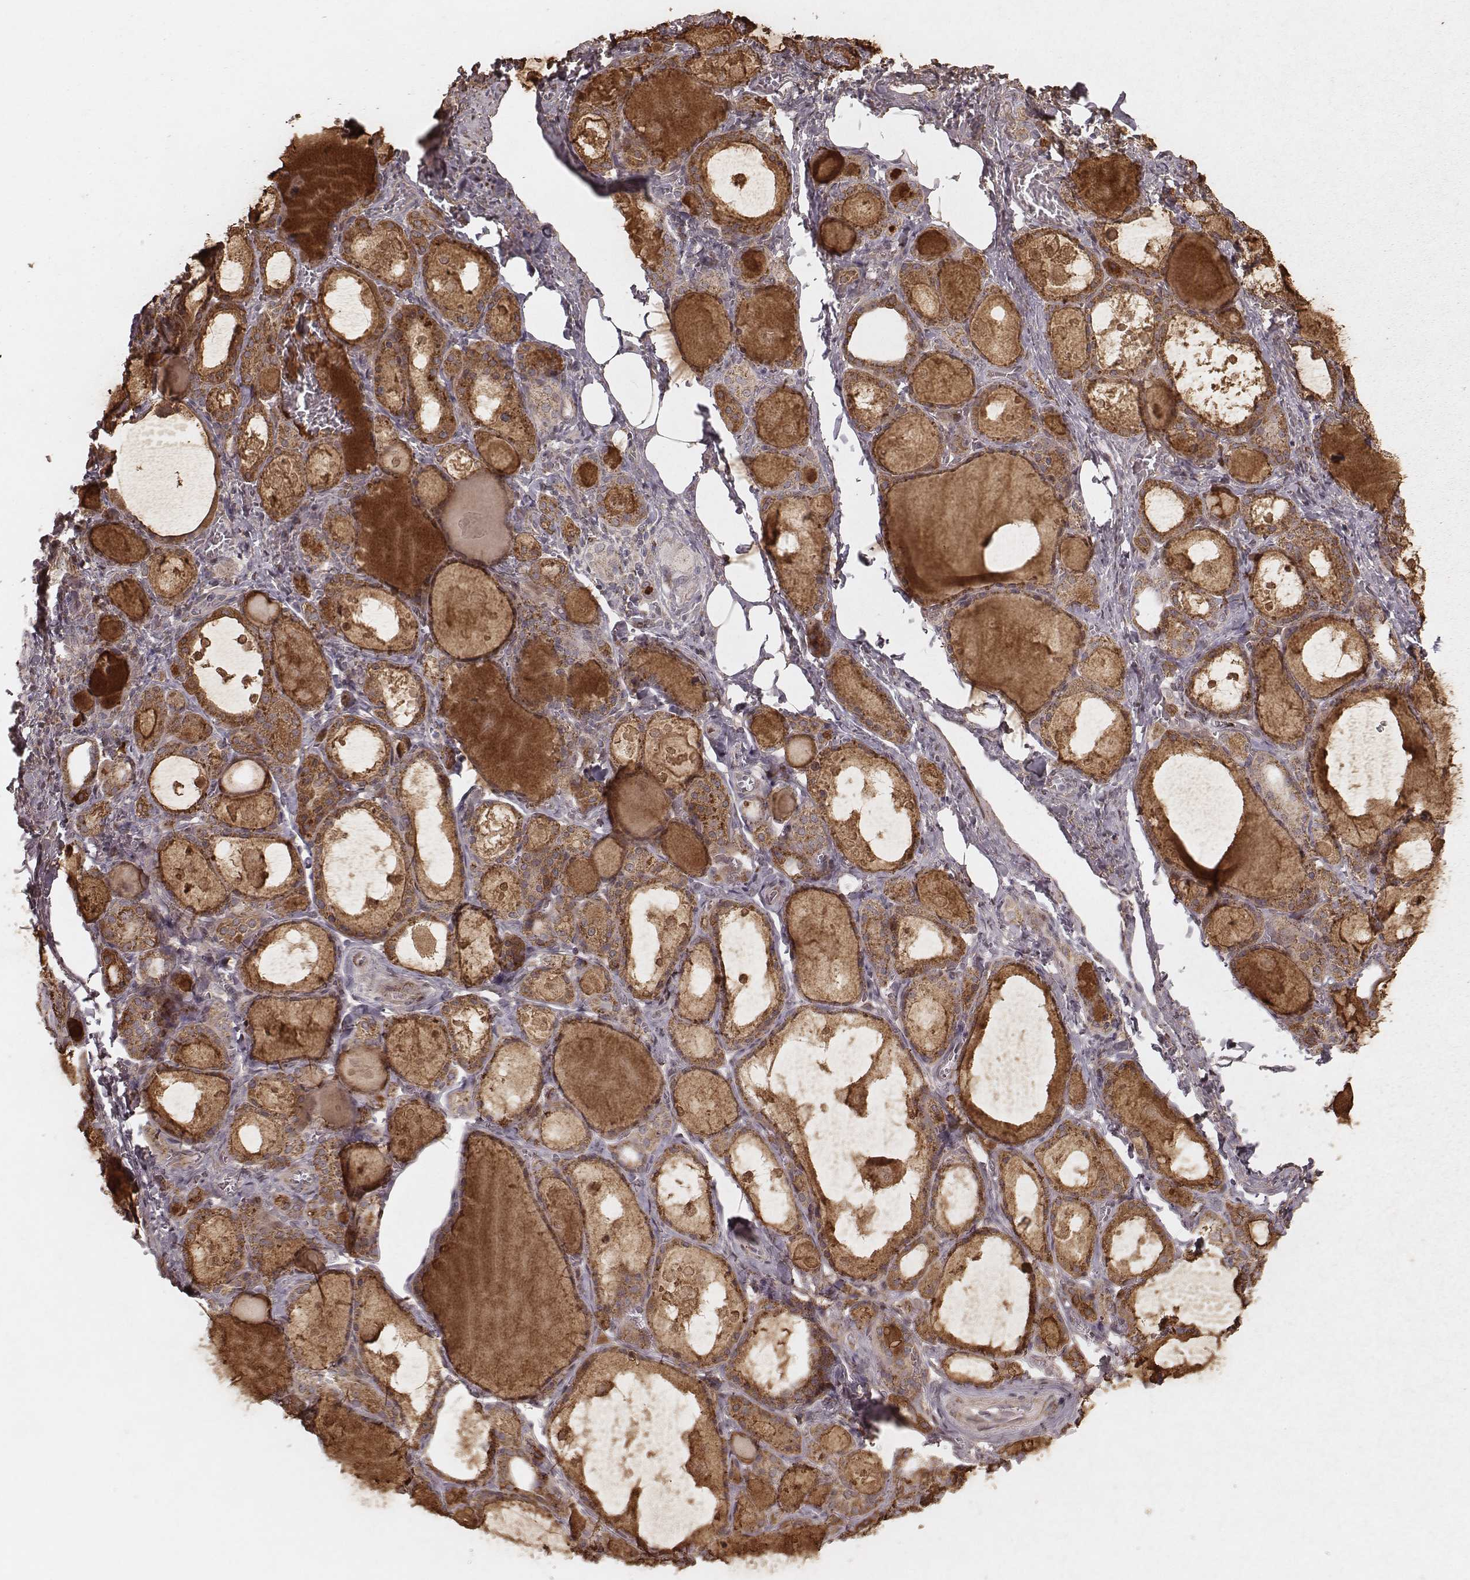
{"staining": {"intensity": "strong", "quantity": ">75%", "location": "cytoplasmic/membranous"}, "tissue": "thyroid gland", "cell_type": "Glandular cells", "image_type": "normal", "snomed": [{"axis": "morphology", "description": "Normal tissue, NOS"}, {"axis": "topography", "description": "Thyroid gland"}], "caption": "An immunohistochemistry (IHC) micrograph of unremarkable tissue is shown. Protein staining in brown highlights strong cytoplasmic/membranous positivity in thyroid gland within glandular cells. The protein is stained brown, and the nuclei are stained in blue (DAB IHC with brightfield microscopy, high magnification).", "gene": "NDUFA7", "patient": {"sex": "male", "age": 68}}